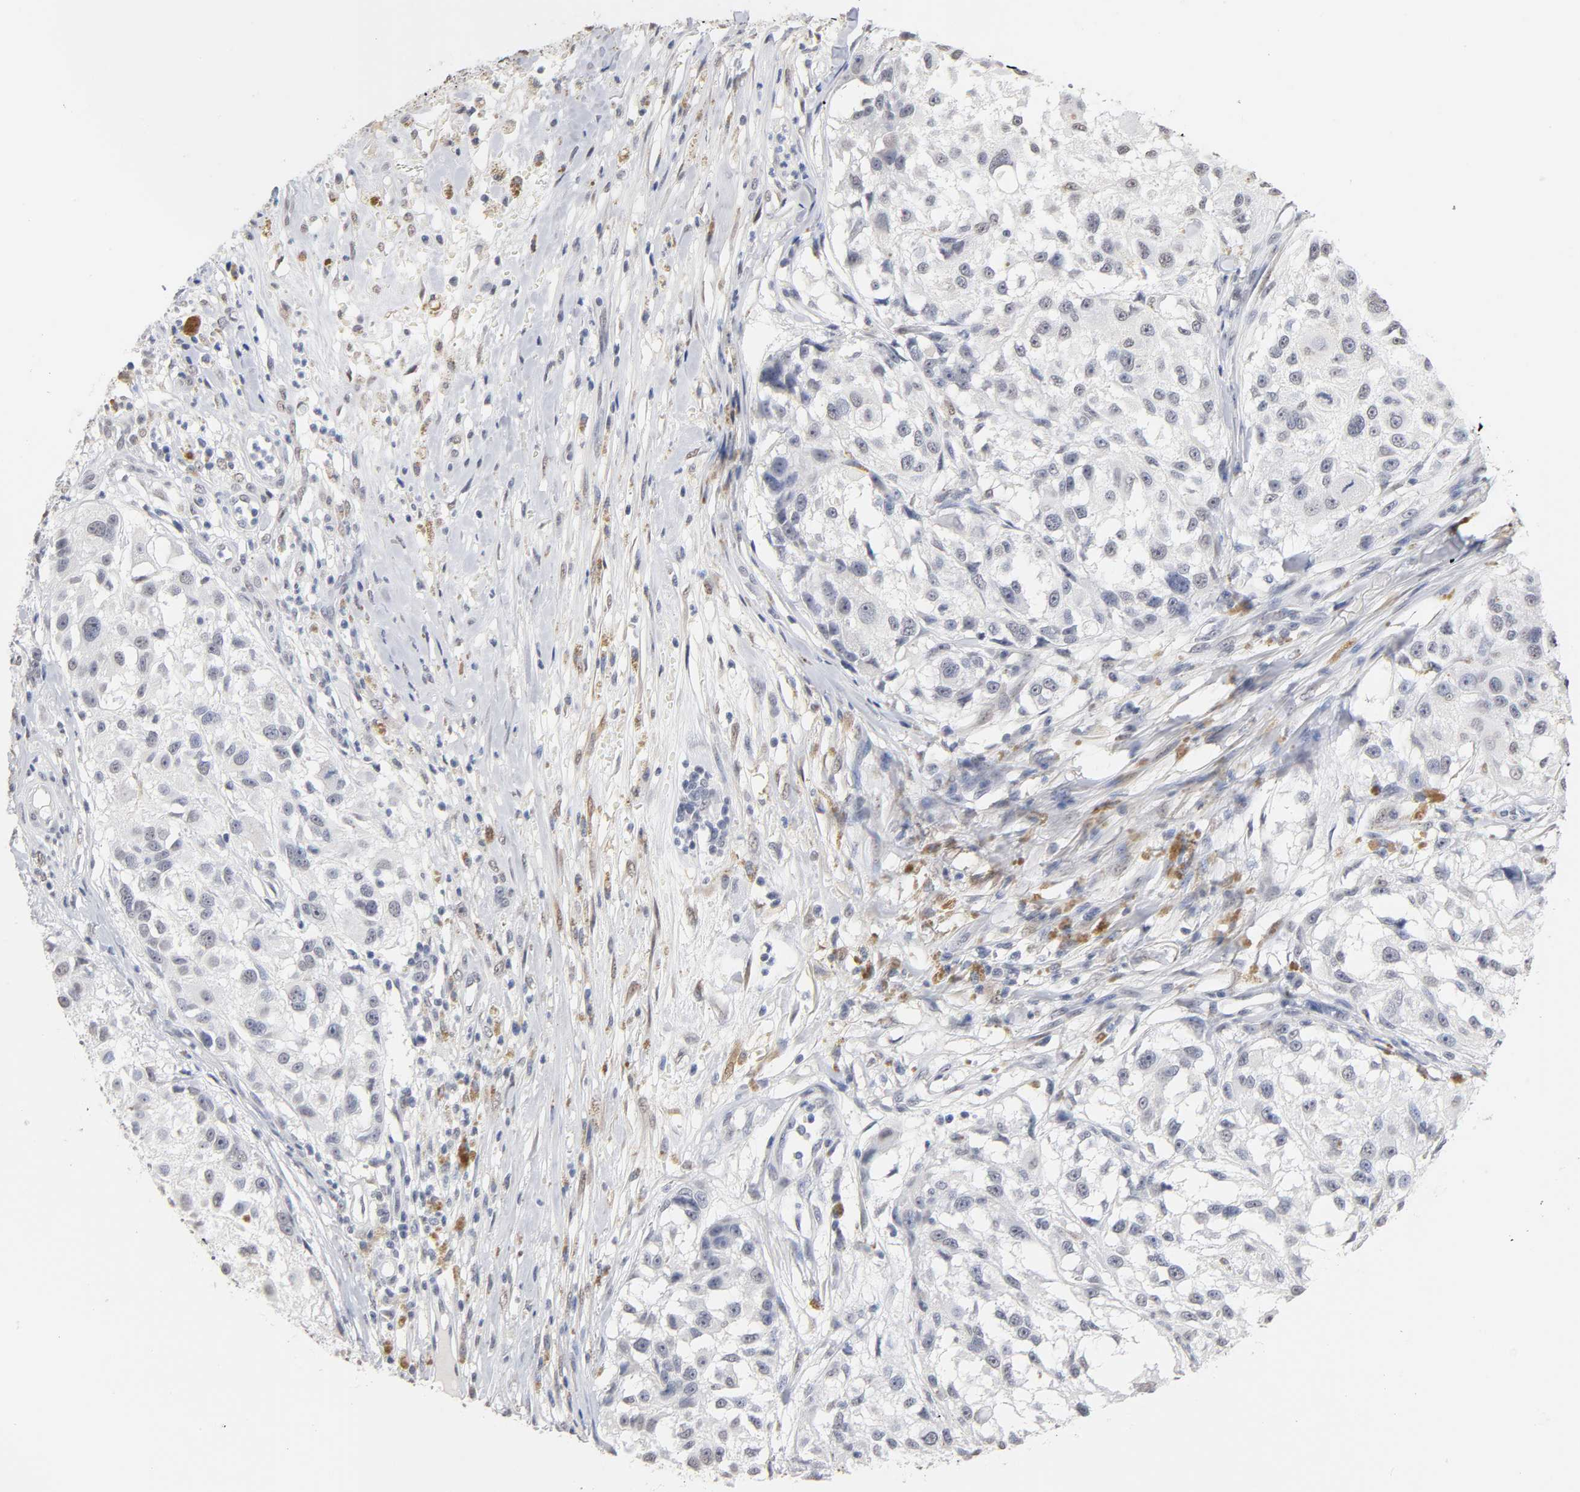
{"staining": {"intensity": "negative", "quantity": "none", "location": "none"}, "tissue": "melanoma", "cell_type": "Tumor cells", "image_type": "cancer", "snomed": [{"axis": "morphology", "description": "Necrosis, NOS"}, {"axis": "morphology", "description": "Malignant melanoma, NOS"}, {"axis": "topography", "description": "Skin"}], "caption": "This is an IHC image of human melanoma. There is no positivity in tumor cells.", "gene": "CRABP2", "patient": {"sex": "female", "age": 87}}